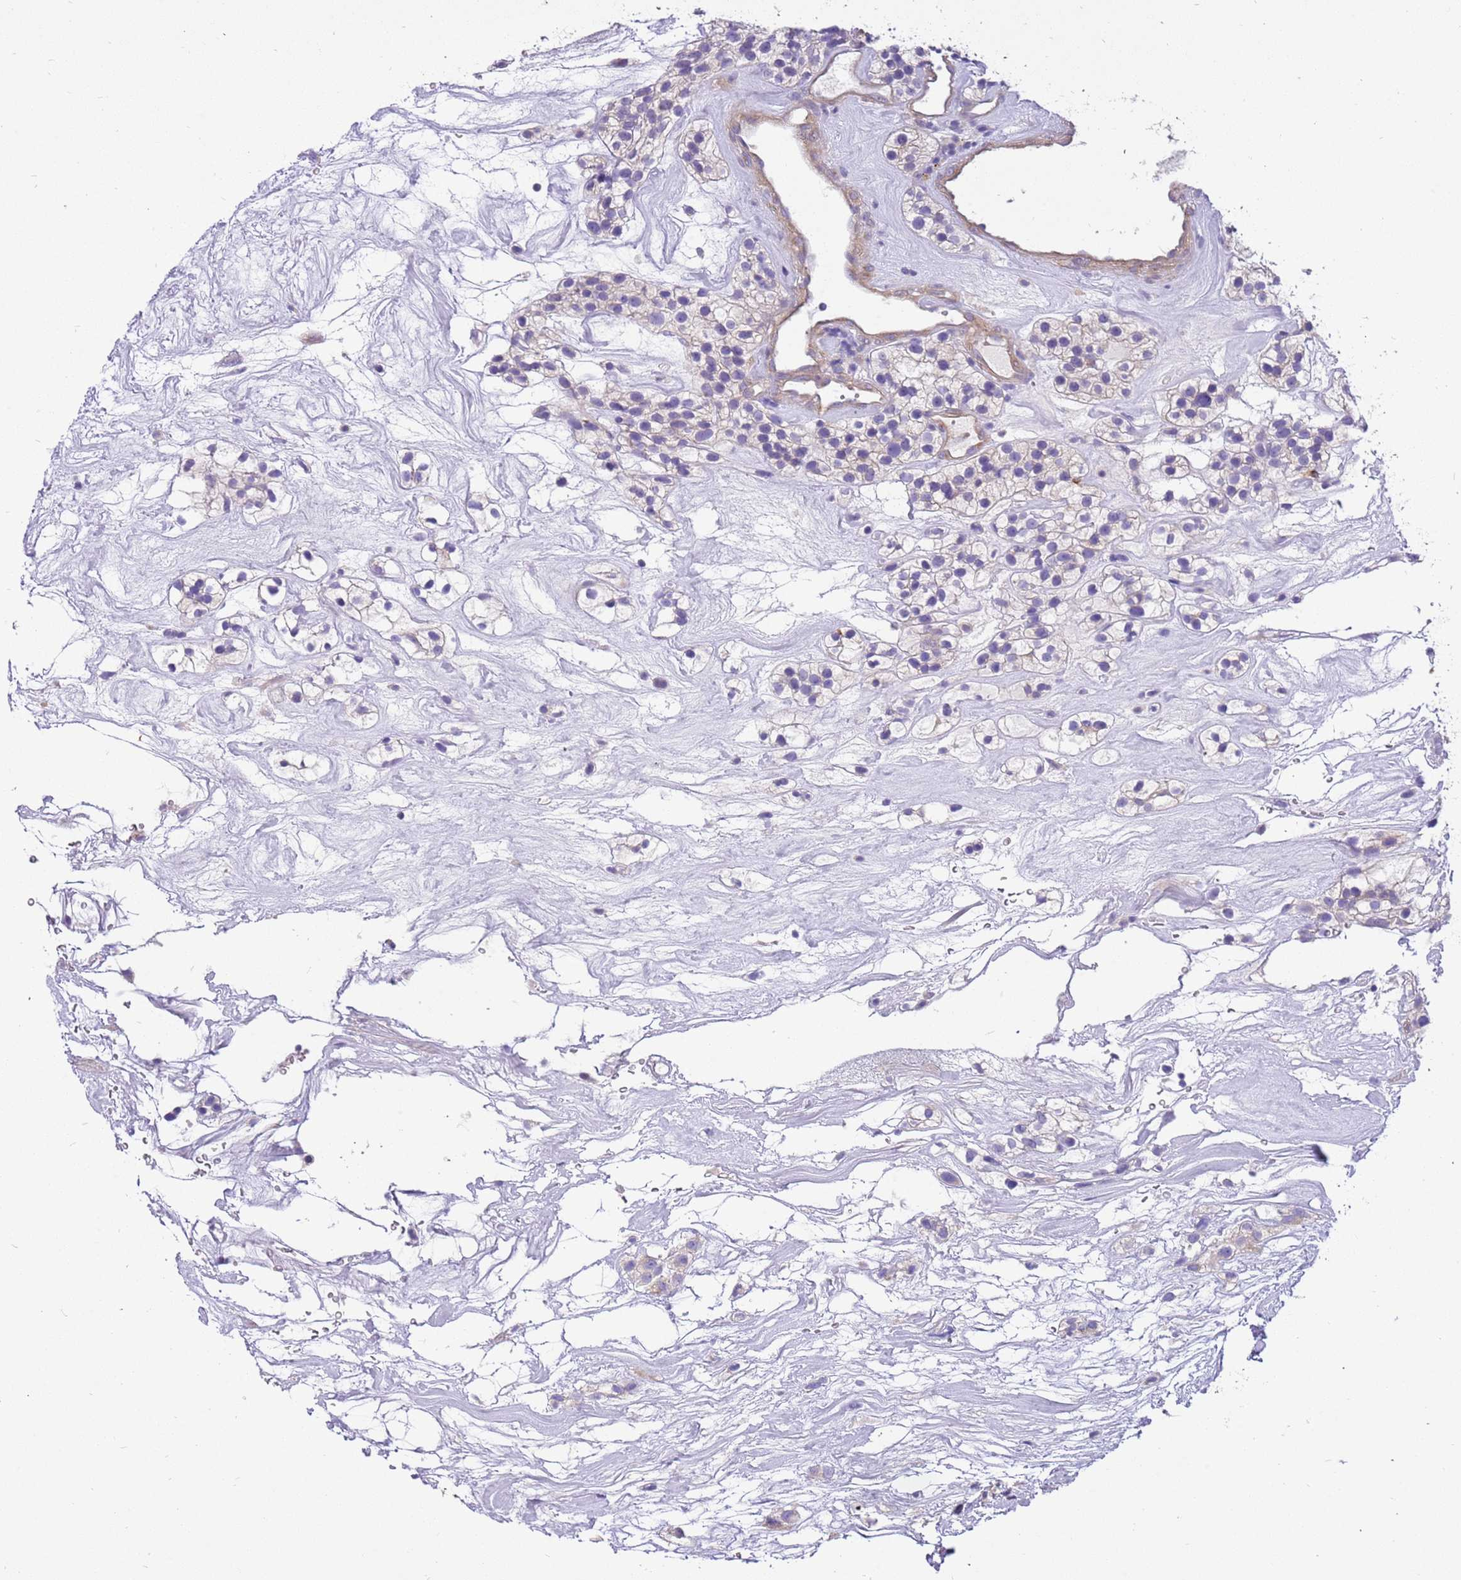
{"staining": {"intensity": "negative", "quantity": "none", "location": "none"}, "tissue": "renal cancer", "cell_type": "Tumor cells", "image_type": "cancer", "snomed": [{"axis": "morphology", "description": "Adenocarcinoma, NOS"}, {"axis": "topography", "description": "Kidney"}], "caption": "Renal cancer (adenocarcinoma) stained for a protein using immunohistochemistry exhibits no positivity tumor cells.", "gene": "SERINC3", "patient": {"sex": "female", "age": 57}}